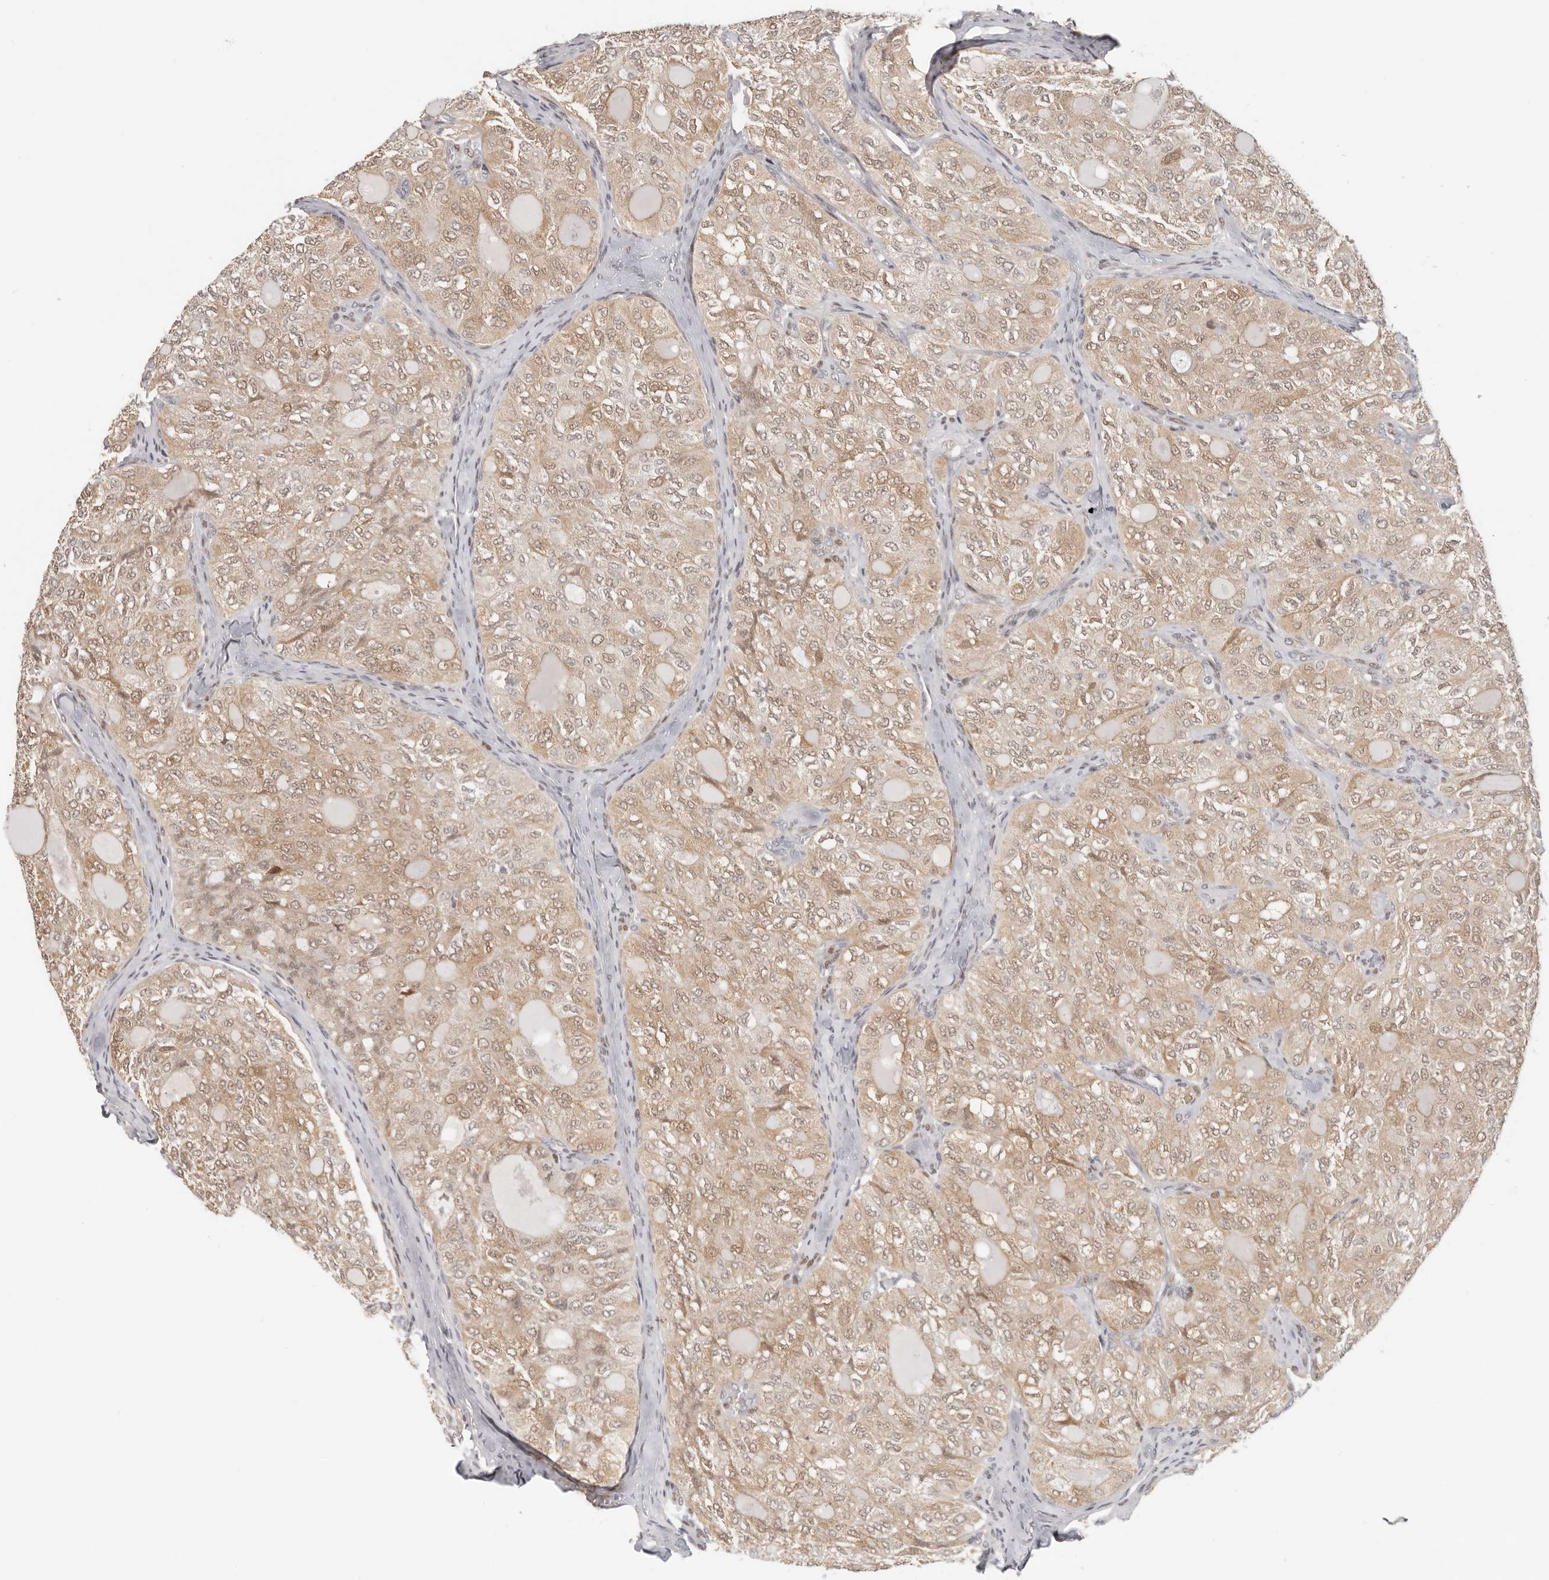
{"staining": {"intensity": "weak", "quantity": ">75%", "location": "cytoplasmic/membranous,nuclear"}, "tissue": "thyroid cancer", "cell_type": "Tumor cells", "image_type": "cancer", "snomed": [{"axis": "morphology", "description": "Follicular adenoma carcinoma, NOS"}, {"axis": "topography", "description": "Thyroid gland"}], "caption": "High-power microscopy captured an immunohistochemistry (IHC) photomicrograph of thyroid cancer (follicular adenoma carcinoma), revealing weak cytoplasmic/membranous and nuclear expression in about >75% of tumor cells. The staining was performed using DAB (3,3'-diaminobenzidine), with brown indicating positive protein expression. Nuclei are stained blue with hematoxylin.", "gene": "LARP7", "patient": {"sex": "male", "age": 75}}